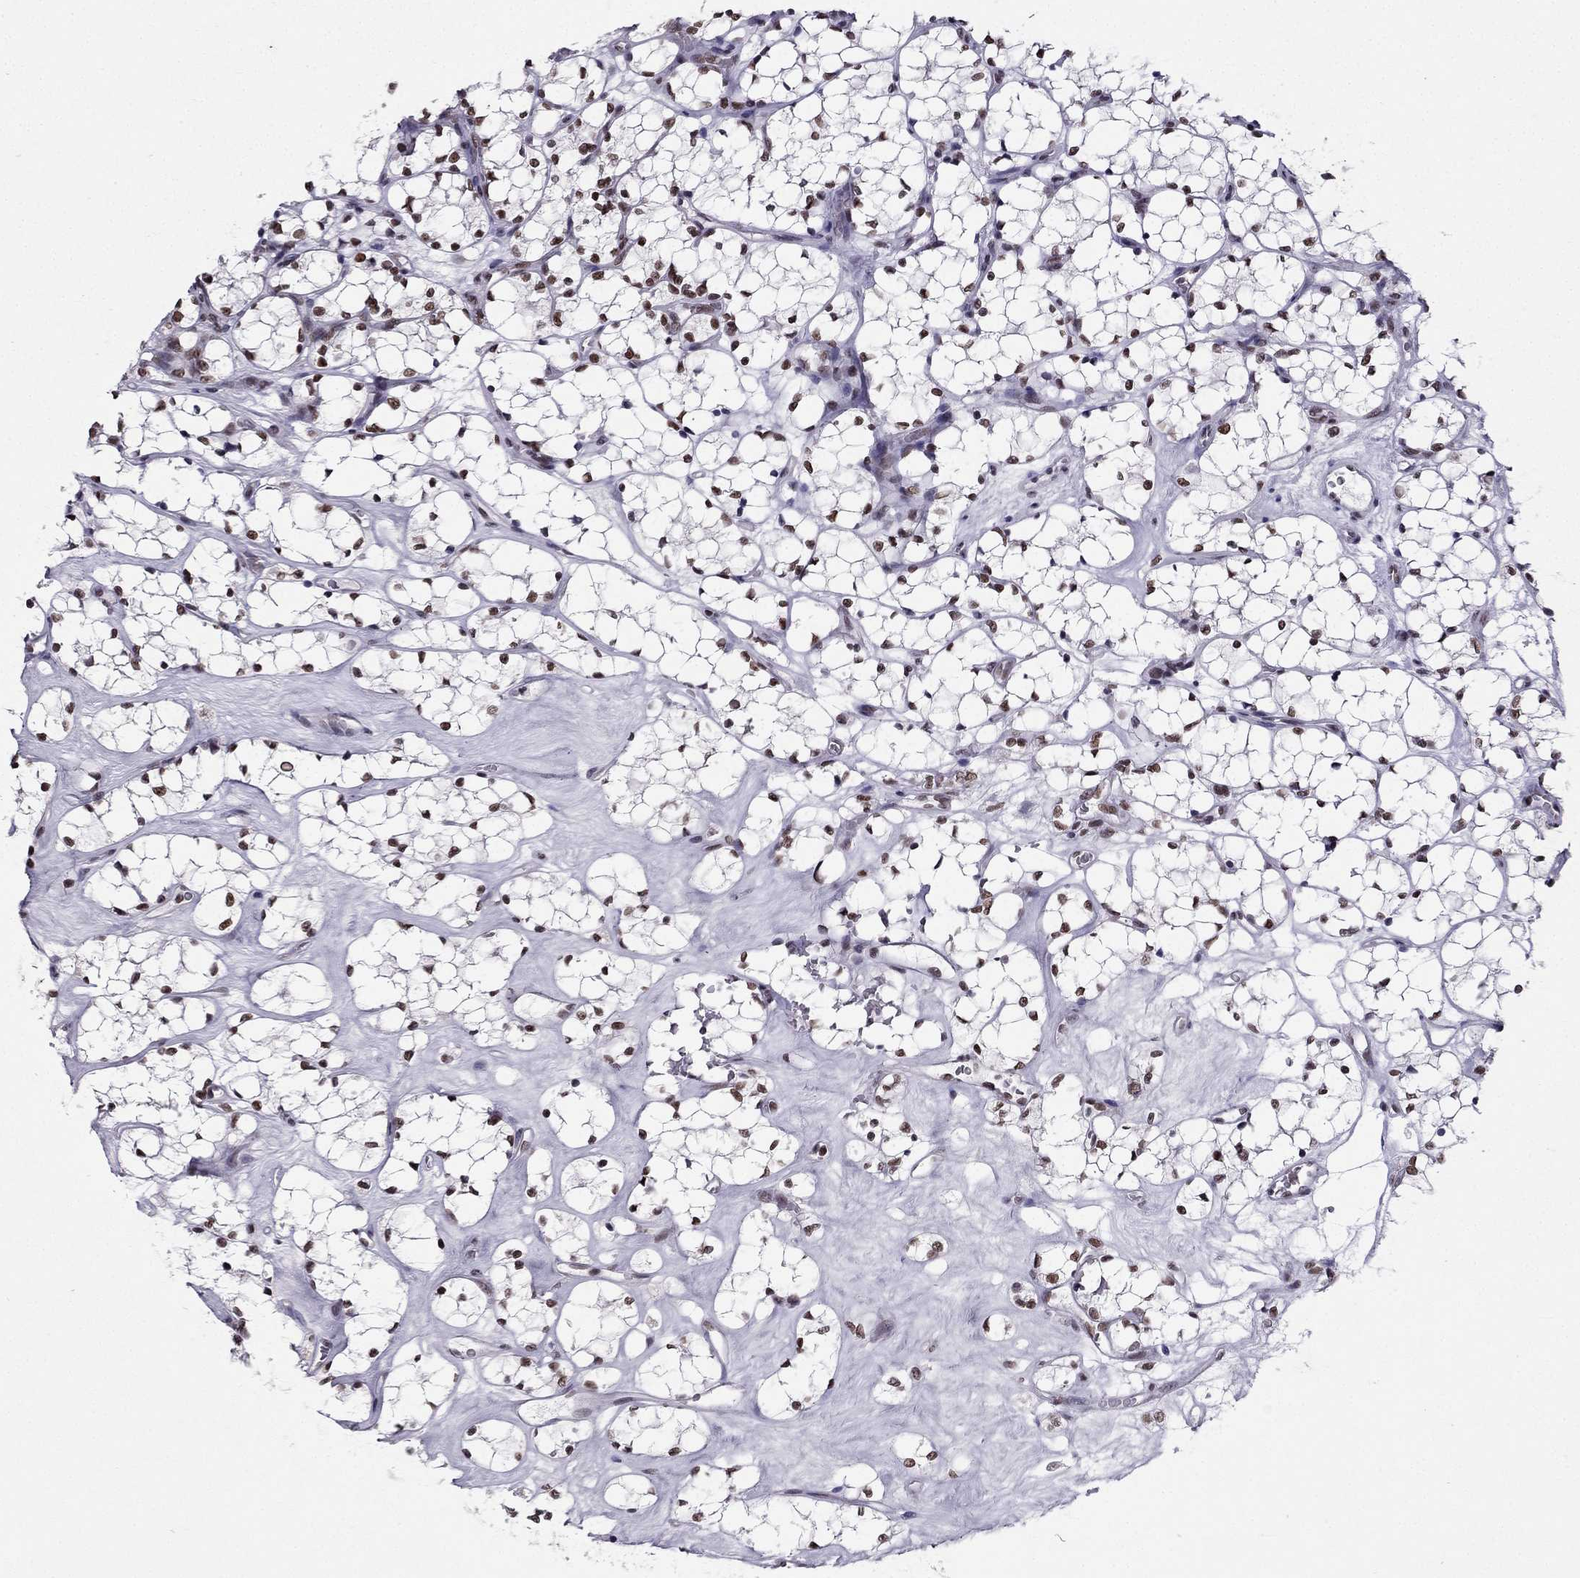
{"staining": {"intensity": "moderate", "quantity": "25%-75%", "location": "nuclear"}, "tissue": "renal cancer", "cell_type": "Tumor cells", "image_type": "cancer", "snomed": [{"axis": "morphology", "description": "Adenocarcinoma, NOS"}, {"axis": "topography", "description": "Kidney"}], "caption": "Immunohistochemistry (IHC) histopathology image of neoplastic tissue: adenocarcinoma (renal) stained using immunohistochemistry shows medium levels of moderate protein expression localized specifically in the nuclear of tumor cells, appearing as a nuclear brown color.", "gene": "ZNF420", "patient": {"sex": "female", "age": 69}}